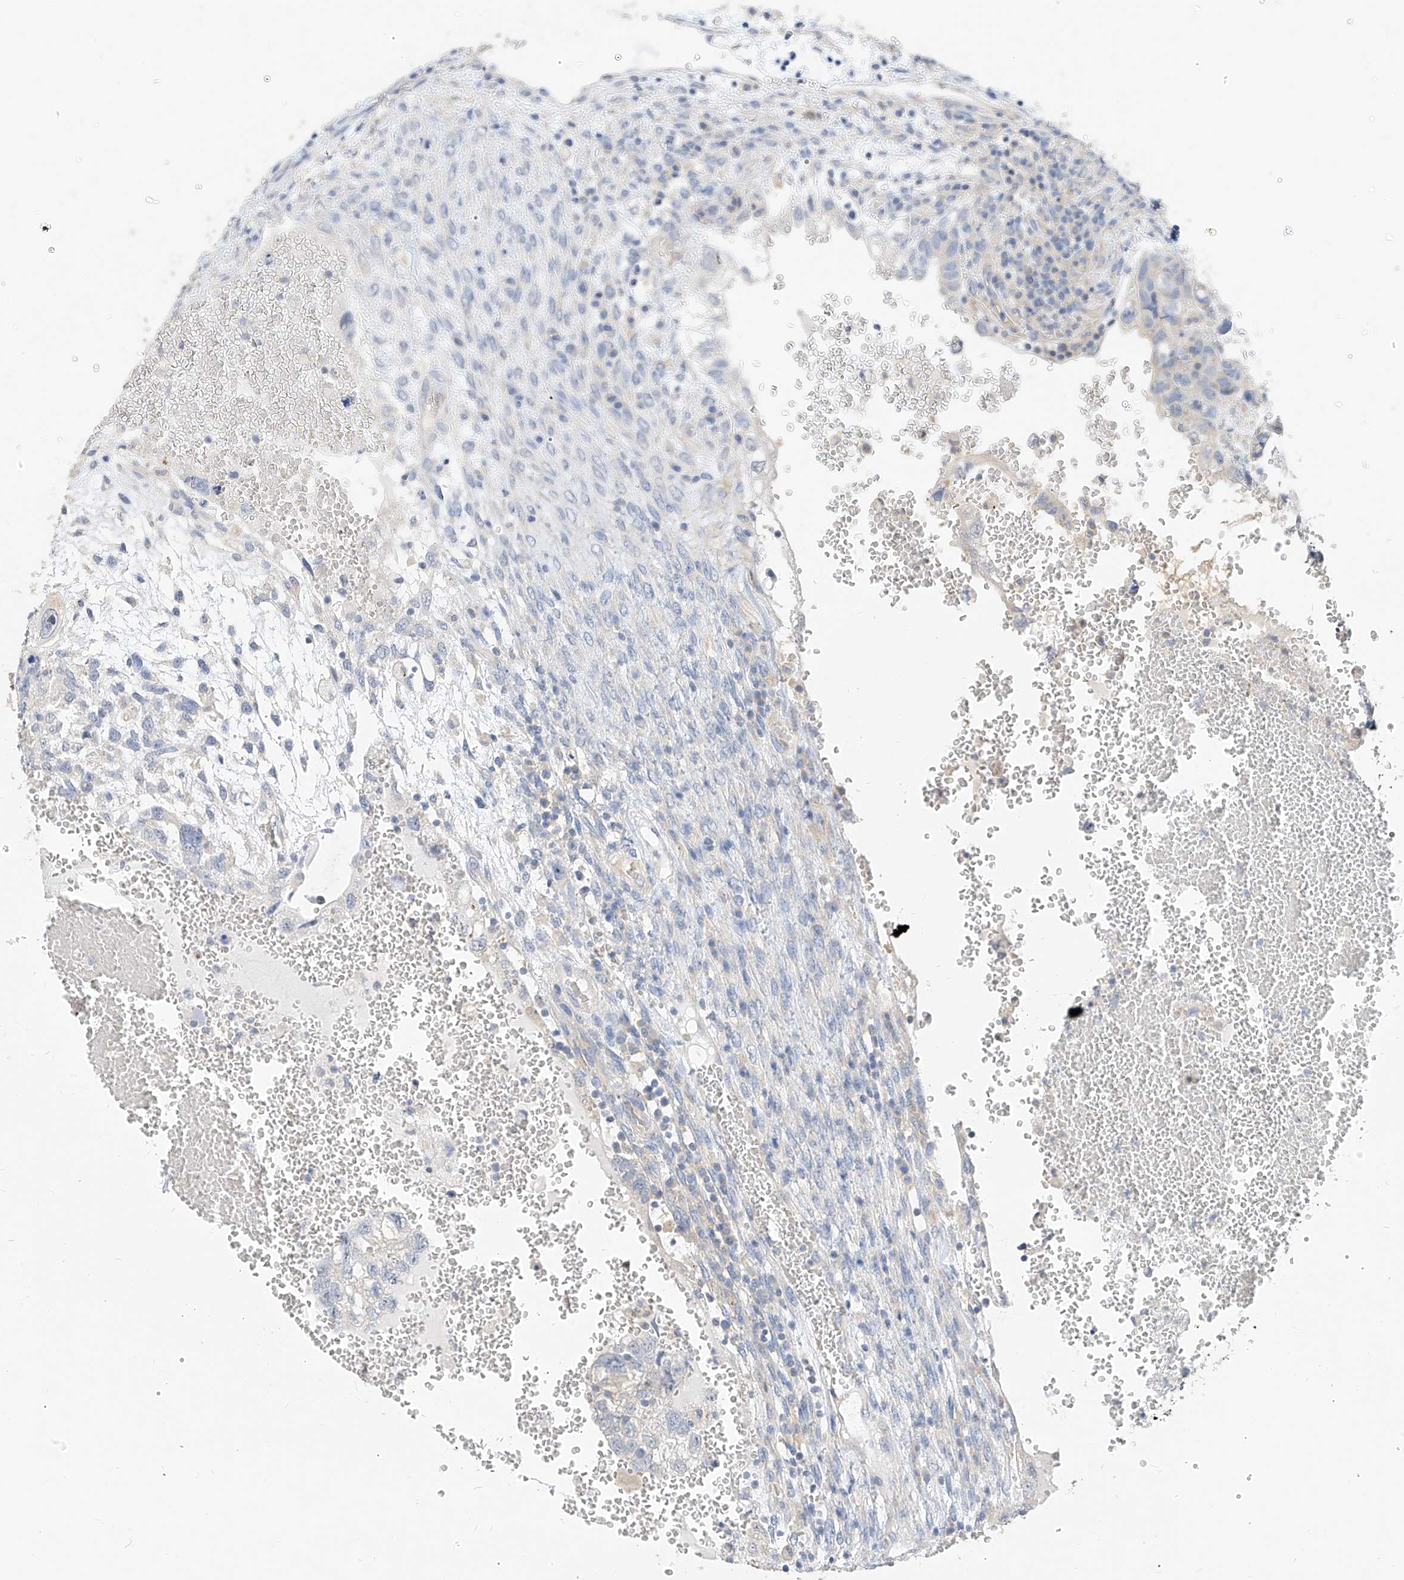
{"staining": {"intensity": "negative", "quantity": "none", "location": "none"}, "tissue": "testis cancer", "cell_type": "Tumor cells", "image_type": "cancer", "snomed": [{"axis": "morphology", "description": "Carcinoma, Embryonal, NOS"}, {"axis": "topography", "description": "Testis"}], "caption": "This is a micrograph of immunohistochemistry (IHC) staining of testis cancer, which shows no positivity in tumor cells.", "gene": "ZZEF1", "patient": {"sex": "male", "age": 36}}